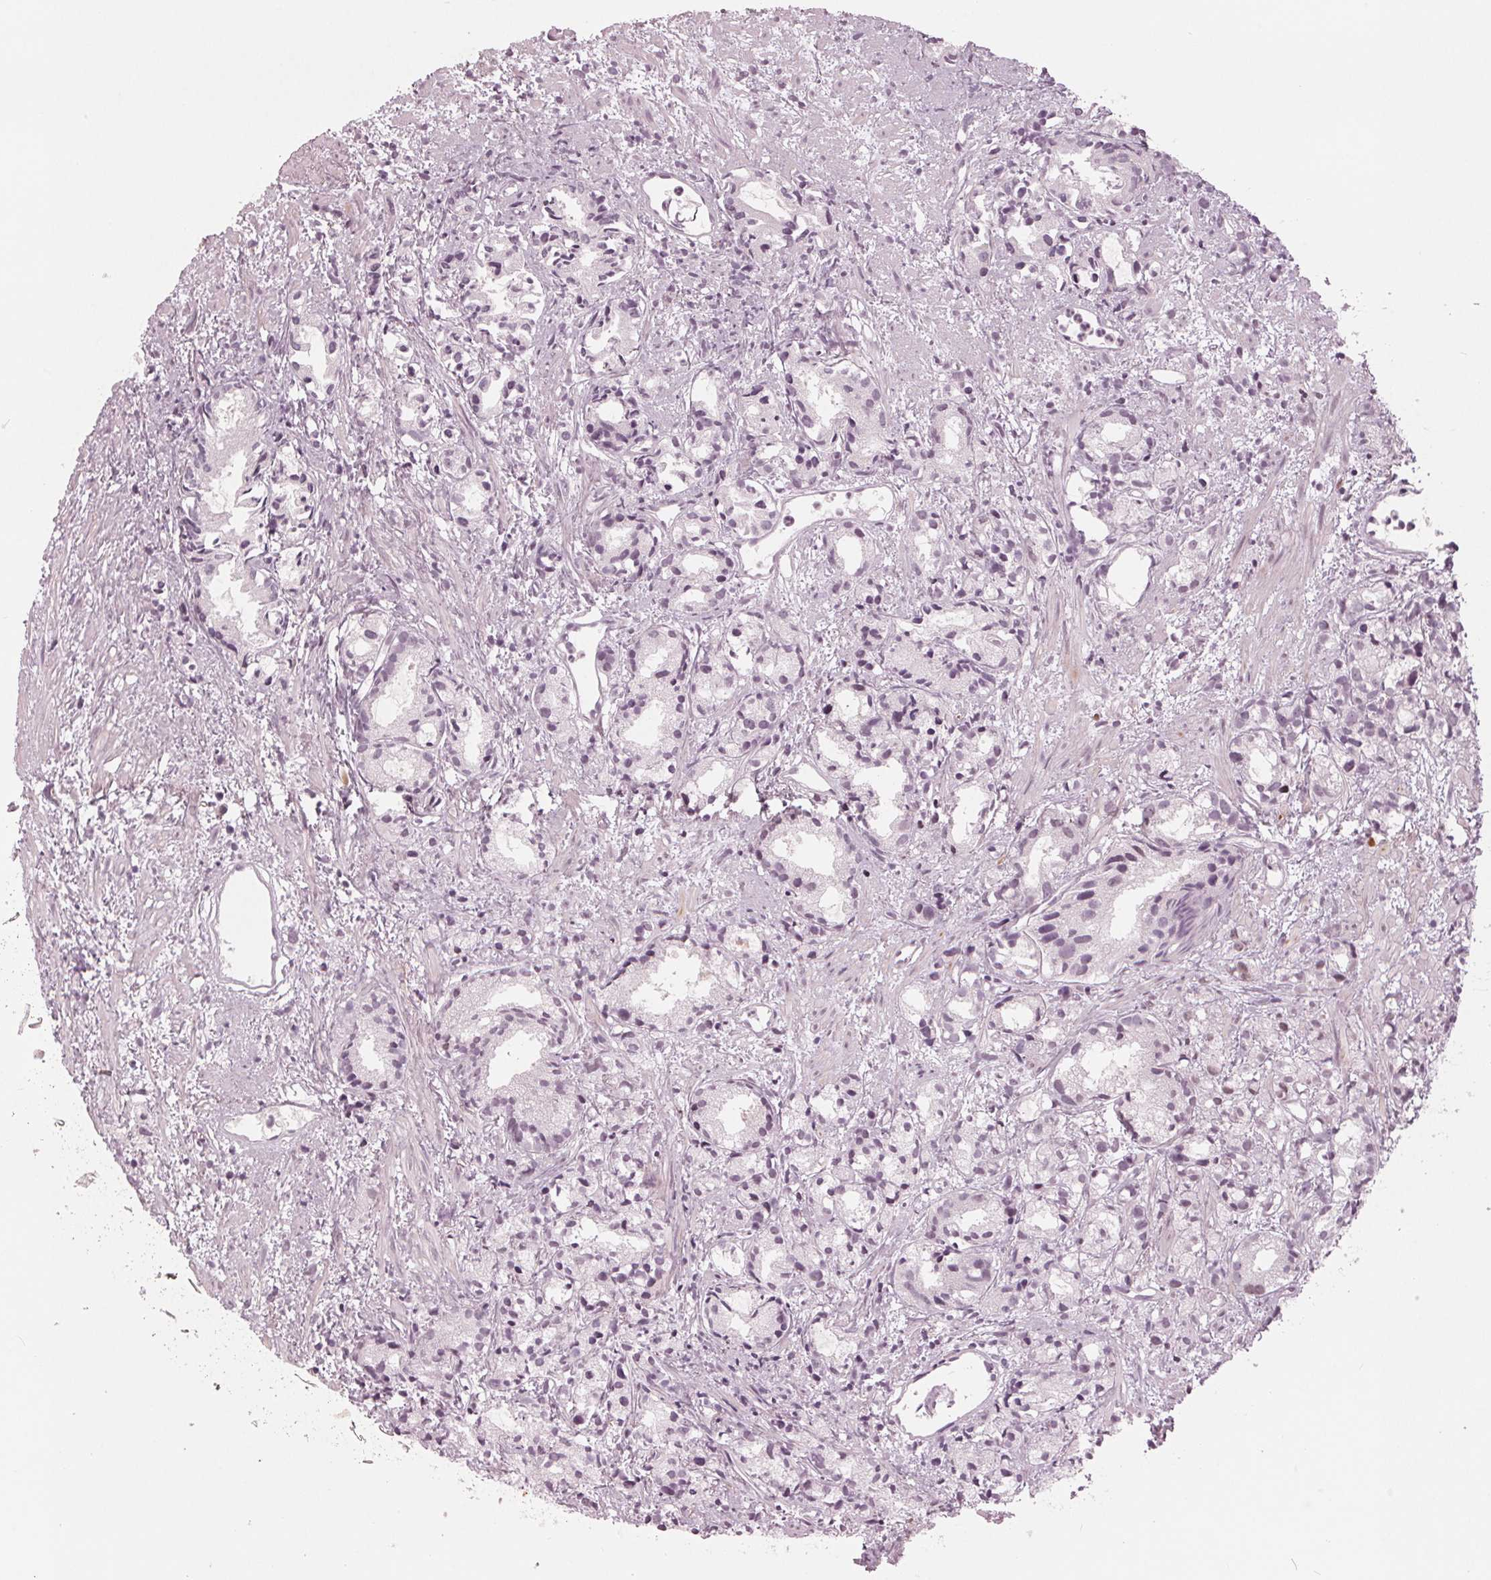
{"staining": {"intensity": "negative", "quantity": "none", "location": "none"}, "tissue": "prostate cancer", "cell_type": "Tumor cells", "image_type": "cancer", "snomed": [{"axis": "morphology", "description": "Adenocarcinoma, High grade"}, {"axis": "topography", "description": "Prostate"}], "caption": "DAB immunohistochemical staining of prostate cancer displays no significant staining in tumor cells.", "gene": "DNMT3L", "patient": {"sex": "male", "age": 79}}